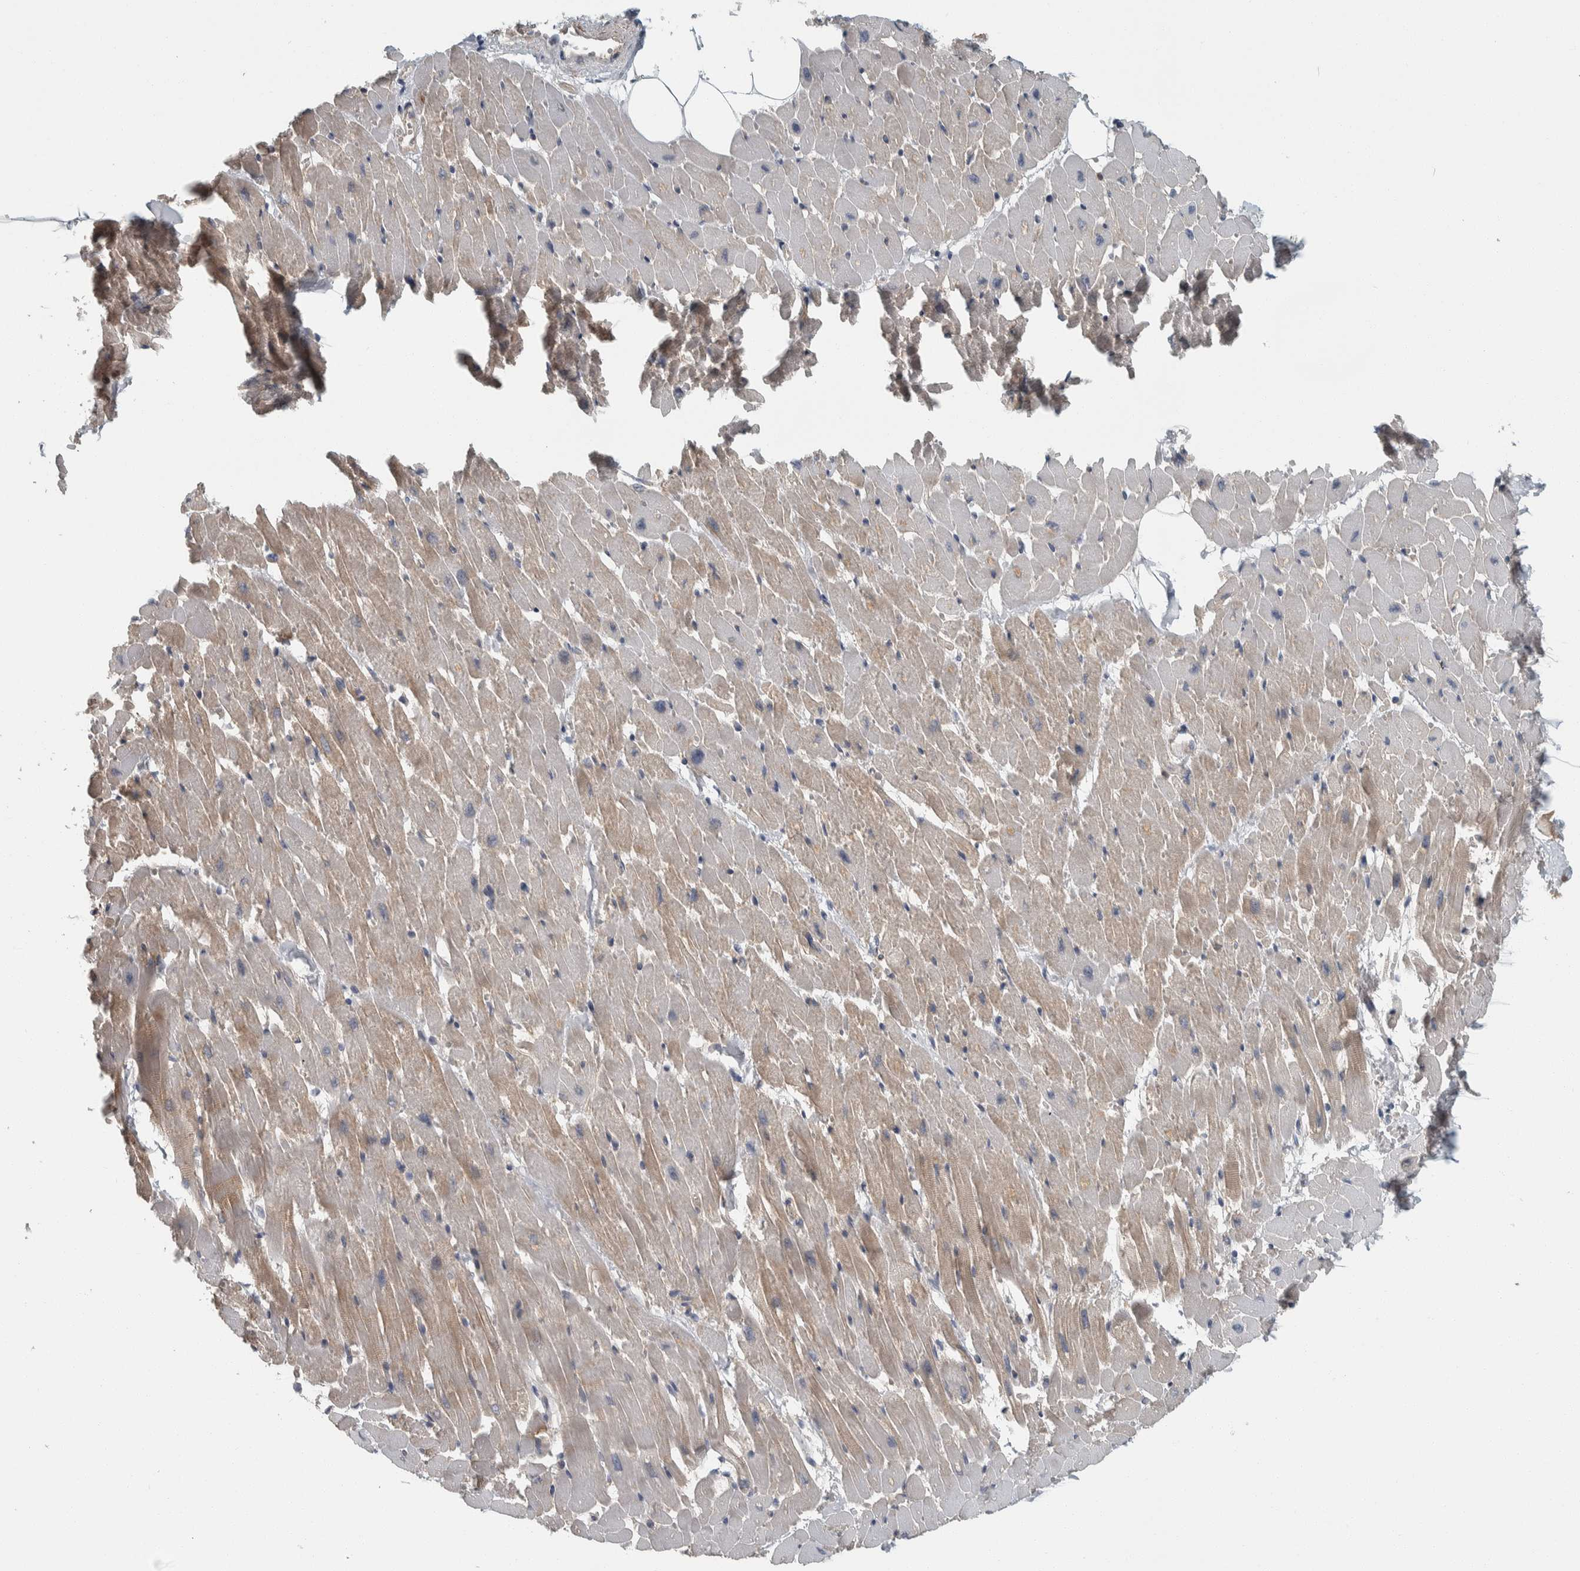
{"staining": {"intensity": "weak", "quantity": "<25%", "location": "cytoplasmic/membranous"}, "tissue": "heart muscle", "cell_type": "Cardiomyocytes", "image_type": "normal", "snomed": [{"axis": "morphology", "description": "Normal tissue, NOS"}, {"axis": "topography", "description": "Heart"}], "caption": "Image shows no significant protein staining in cardiomyocytes of unremarkable heart muscle. The staining was performed using DAB to visualize the protein expression in brown, while the nuclei were stained in blue with hematoxylin (Magnification: 20x).", "gene": "KCNJ3", "patient": {"sex": "female", "age": 19}}